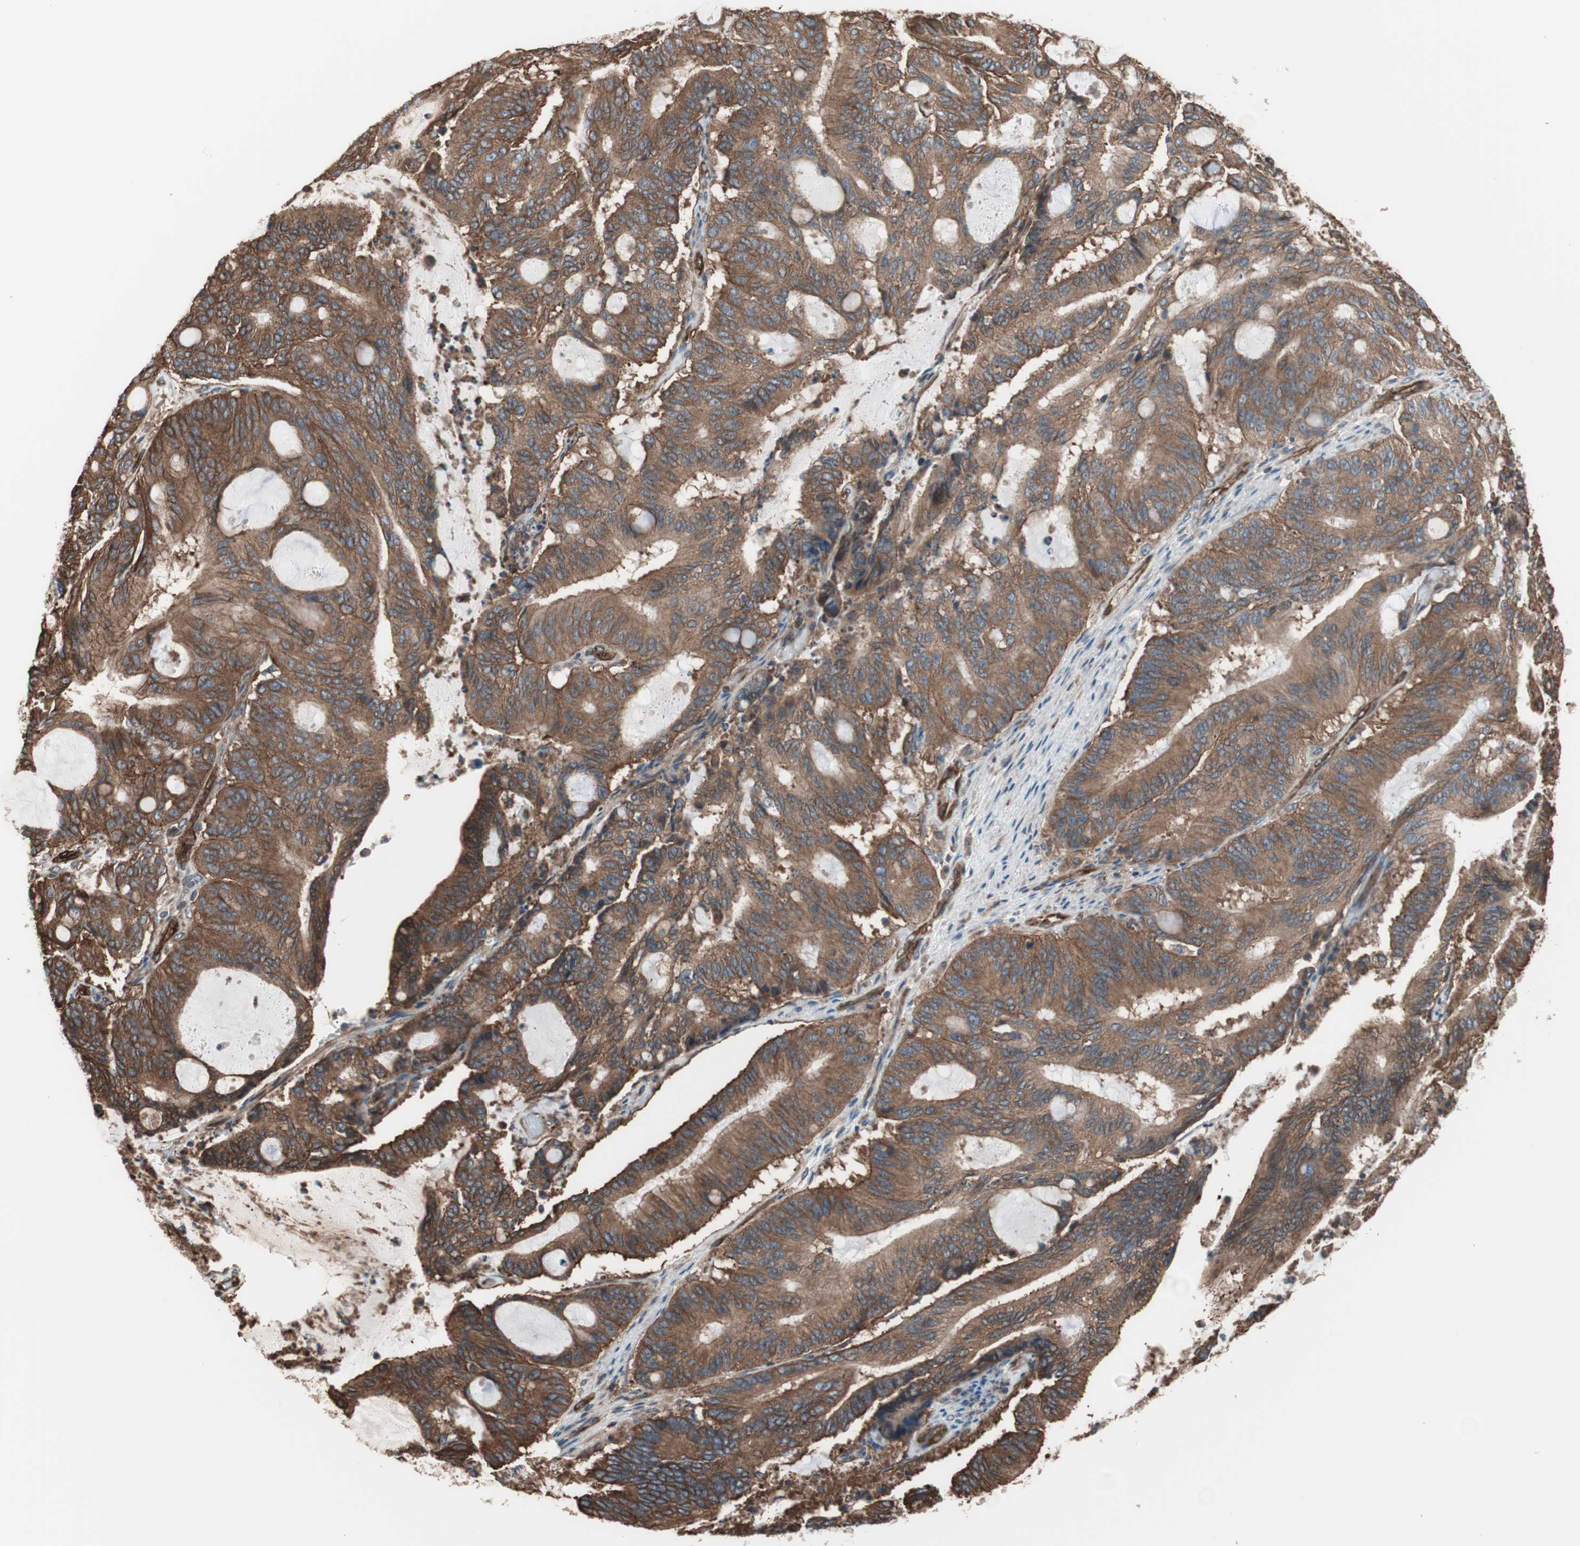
{"staining": {"intensity": "strong", "quantity": ">75%", "location": "cytoplasmic/membranous"}, "tissue": "liver cancer", "cell_type": "Tumor cells", "image_type": "cancer", "snomed": [{"axis": "morphology", "description": "Cholangiocarcinoma"}, {"axis": "topography", "description": "Liver"}], "caption": "Immunohistochemical staining of human liver cholangiocarcinoma demonstrates high levels of strong cytoplasmic/membranous positivity in approximately >75% of tumor cells.", "gene": "GPSM2", "patient": {"sex": "female", "age": 73}}